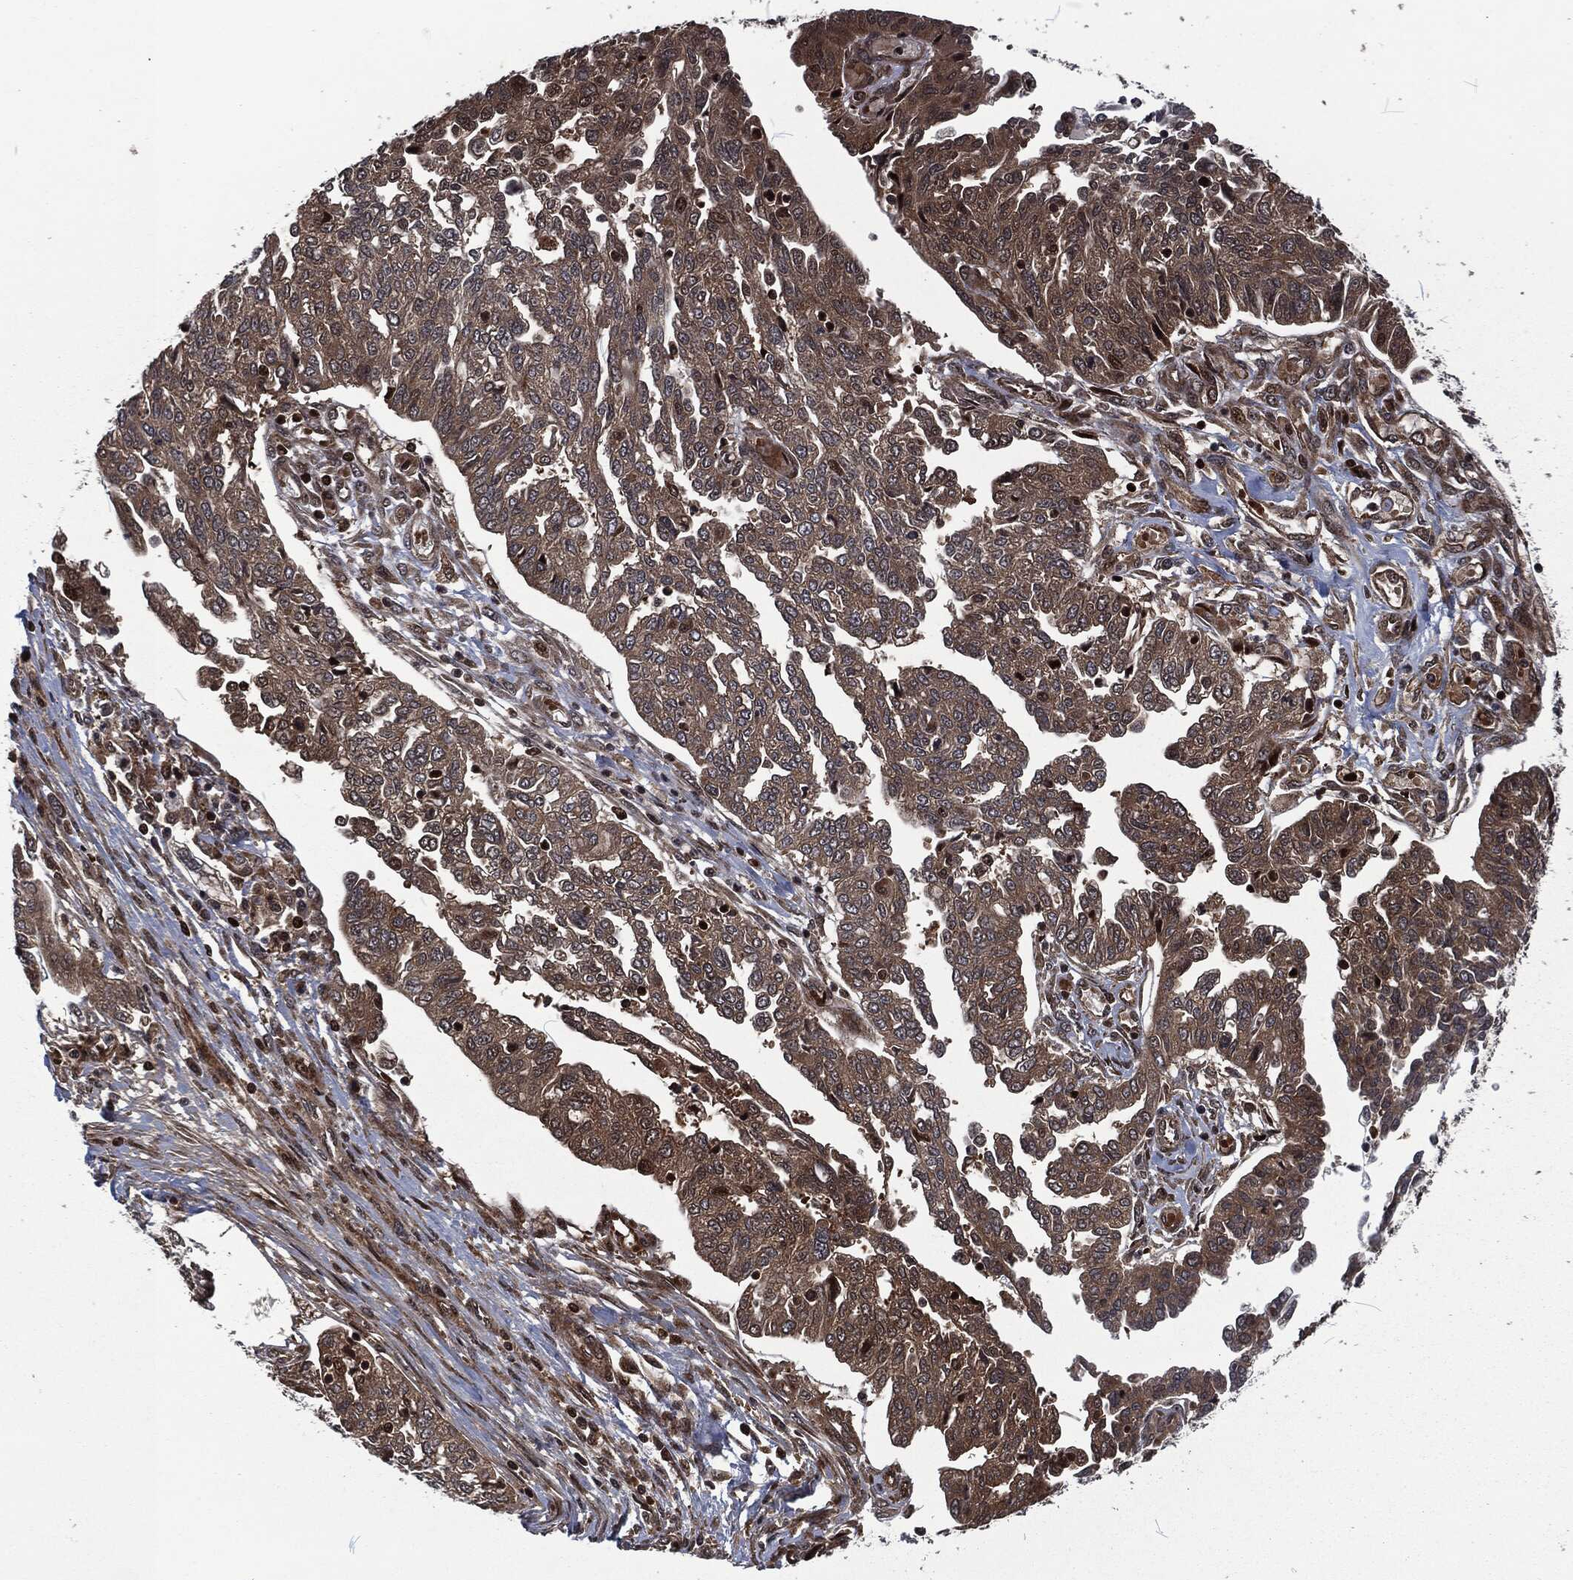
{"staining": {"intensity": "weak", "quantity": ">75%", "location": "cytoplasmic/membranous"}, "tissue": "ovarian cancer", "cell_type": "Tumor cells", "image_type": "cancer", "snomed": [{"axis": "morphology", "description": "Cystadenocarcinoma, serous, NOS"}, {"axis": "topography", "description": "Ovary"}], "caption": "Protein staining demonstrates weak cytoplasmic/membranous staining in approximately >75% of tumor cells in ovarian cancer (serous cystadenocarcinoma). The protein is stained brown, and the nuclei are stained in blue (DAB IHC with brightfield microscopy, high magnification).", "gene": "CMPK2", "patient": {"sex": "female", "age": 67}}